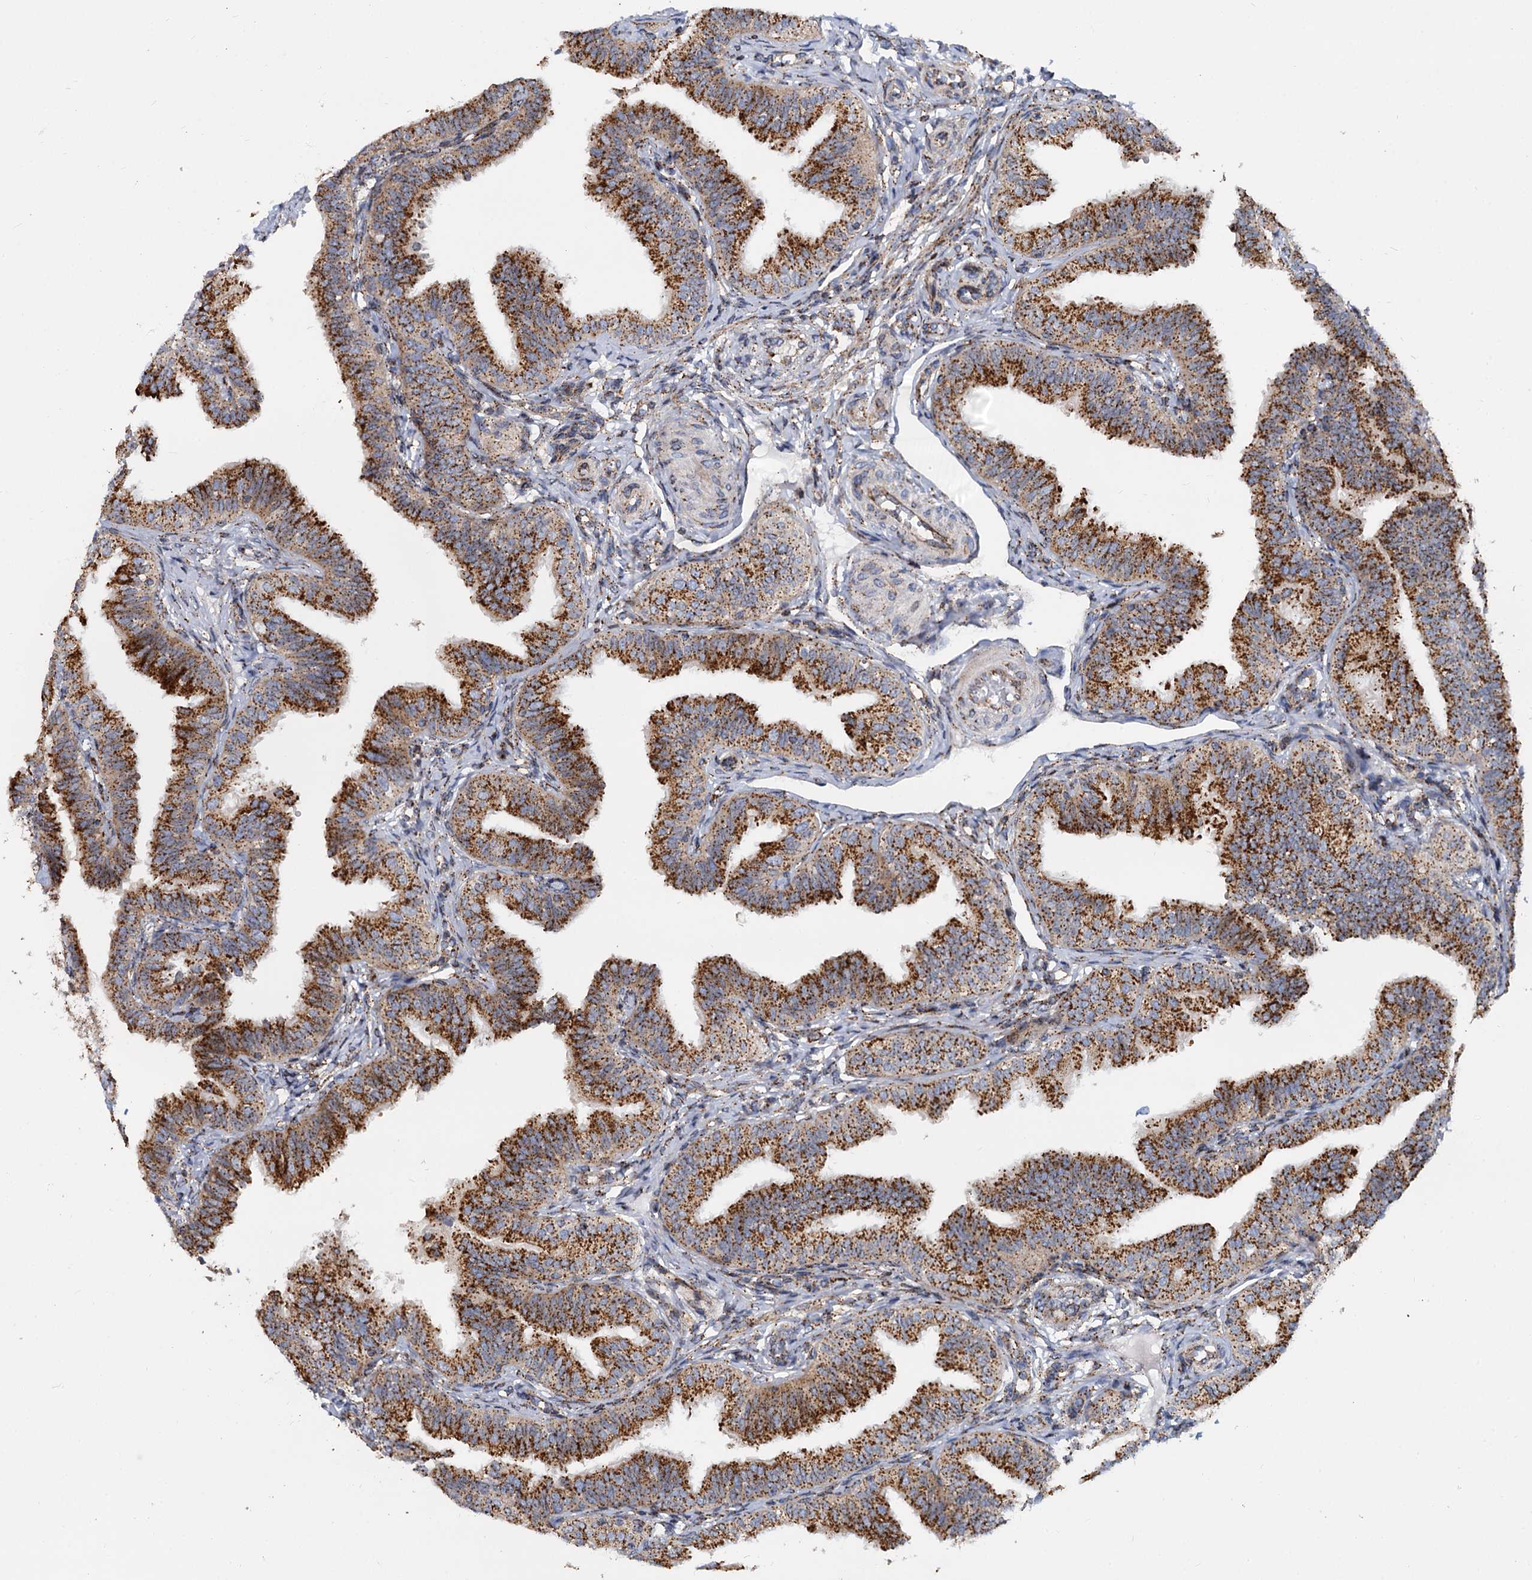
{"staining": {"intensity": "strong", "quantity": ">75%", "location": "cytoplasmic/membranous"}, "tissue": "fallopian tube", "cell_type": "Glandular cells", "image_type": "normal", "snomed": [{"axis": "morphology", "description": "Normal tissue, NOS"}, {"axis": "topography", "description": "Fallopian tube"}], "caption": "The histopathology image shows immunohistochemical staining of unremarkable fallopian tube. There is strong cytoplasmic/membranous positivity is present in approximately >75% of glandular cells.", "gene": "SUPT20H", "patient": {"sex": "female", "age": 35}}